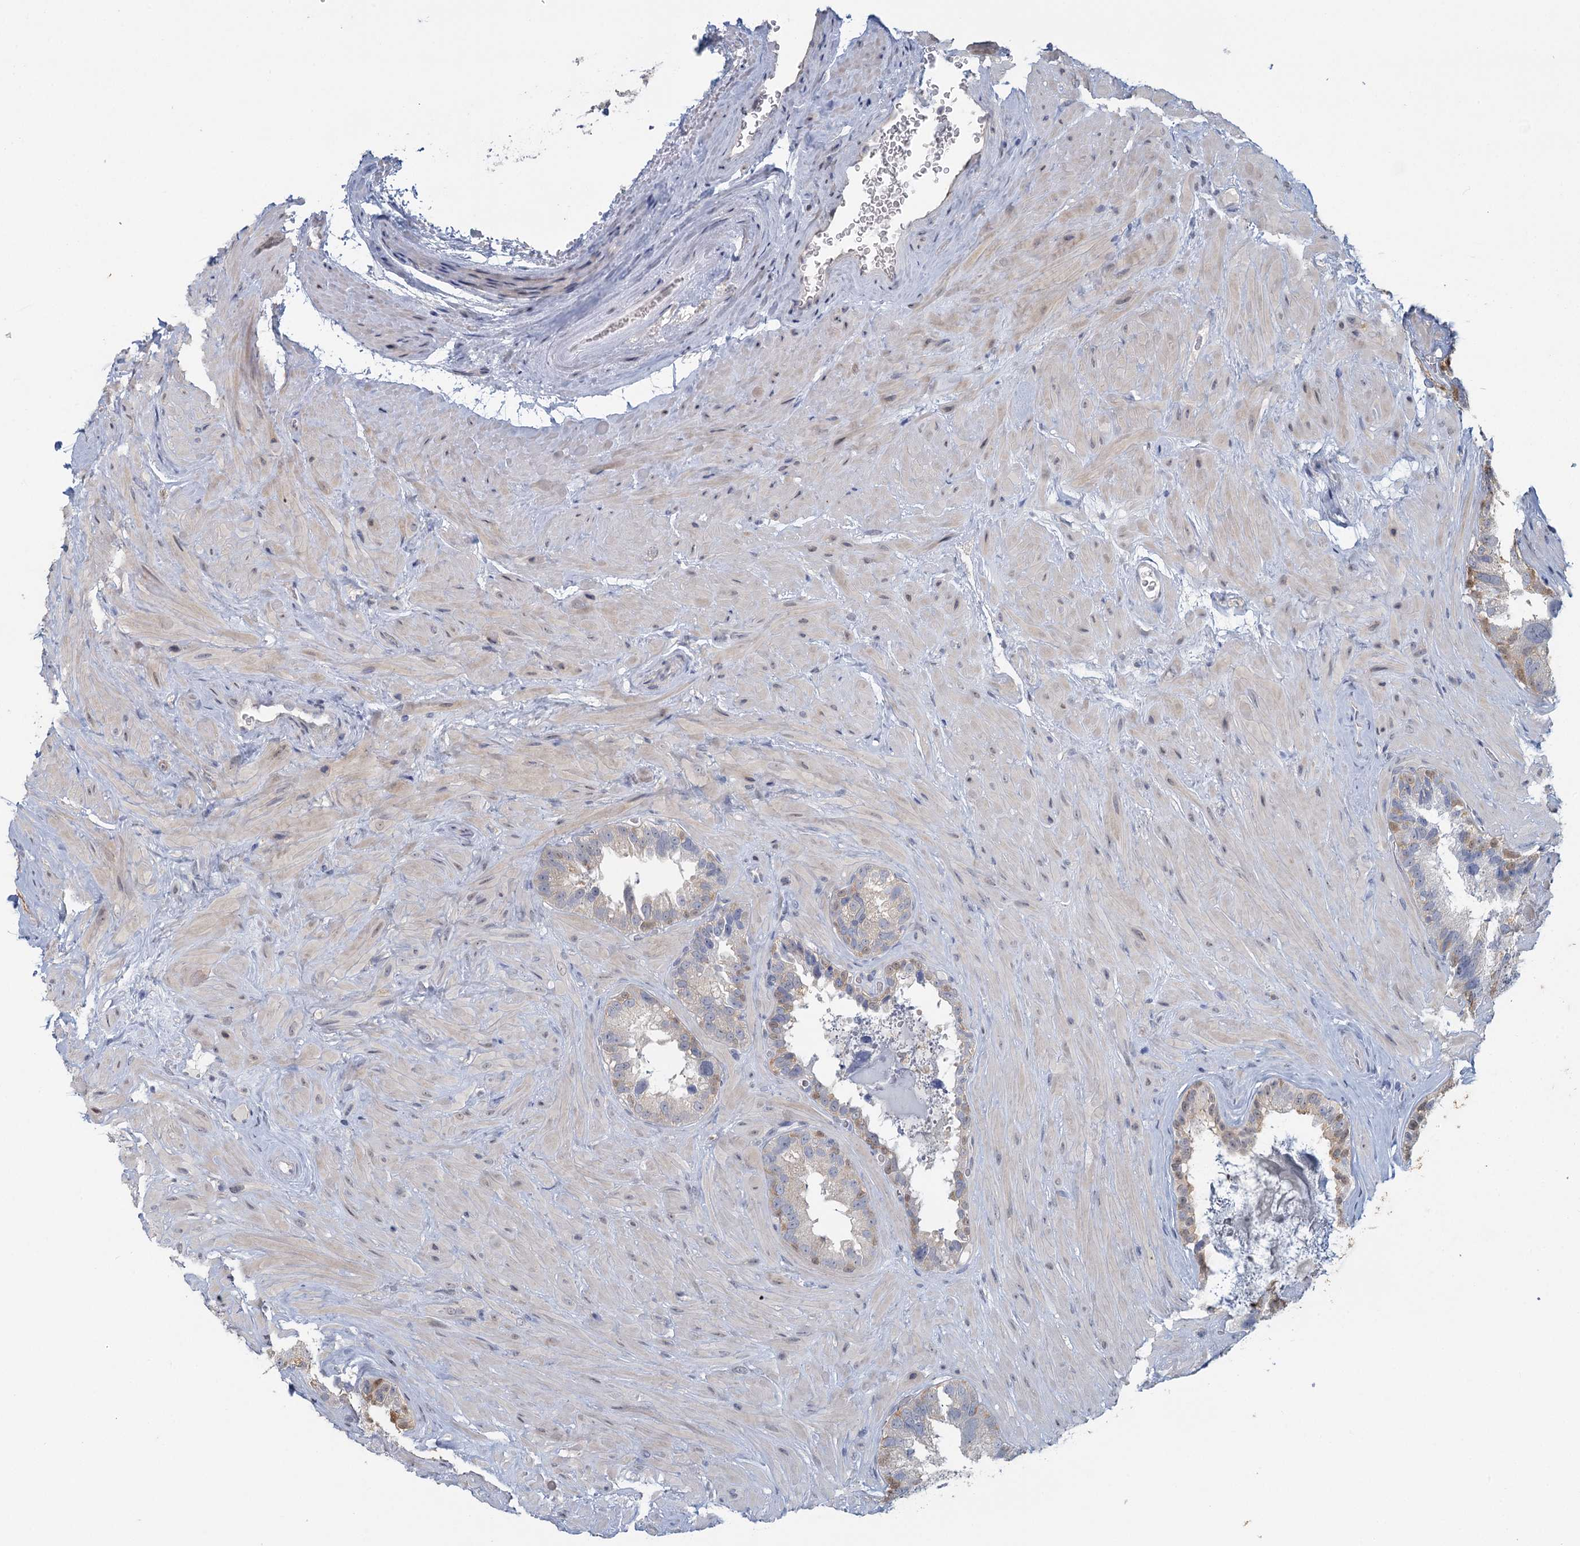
{"staining": {"intensity": "moderate", "quantity": "25%-75%", "location": "nuclear"}, "tissue": "seminal vesicle", "cell_type": "Glandular cells", "image_type": "normal", "snomed": [{"axis": "morphology", "description": "Normal tissue, NOS"}, {"axis": "topography", "description": "Seminal veicle"}, {"axis": "topography", "description": "Peripheral nerve tissue"}], "caption": "Immunohistochemistry (IHC) (DAB) staining of normal seminal vesicle exhibits moderate nuclear protein positivity in about 25%-75% of glandular cells.", "gene": "MYO7B", "patient": {"sex": "male", "age": 67}}